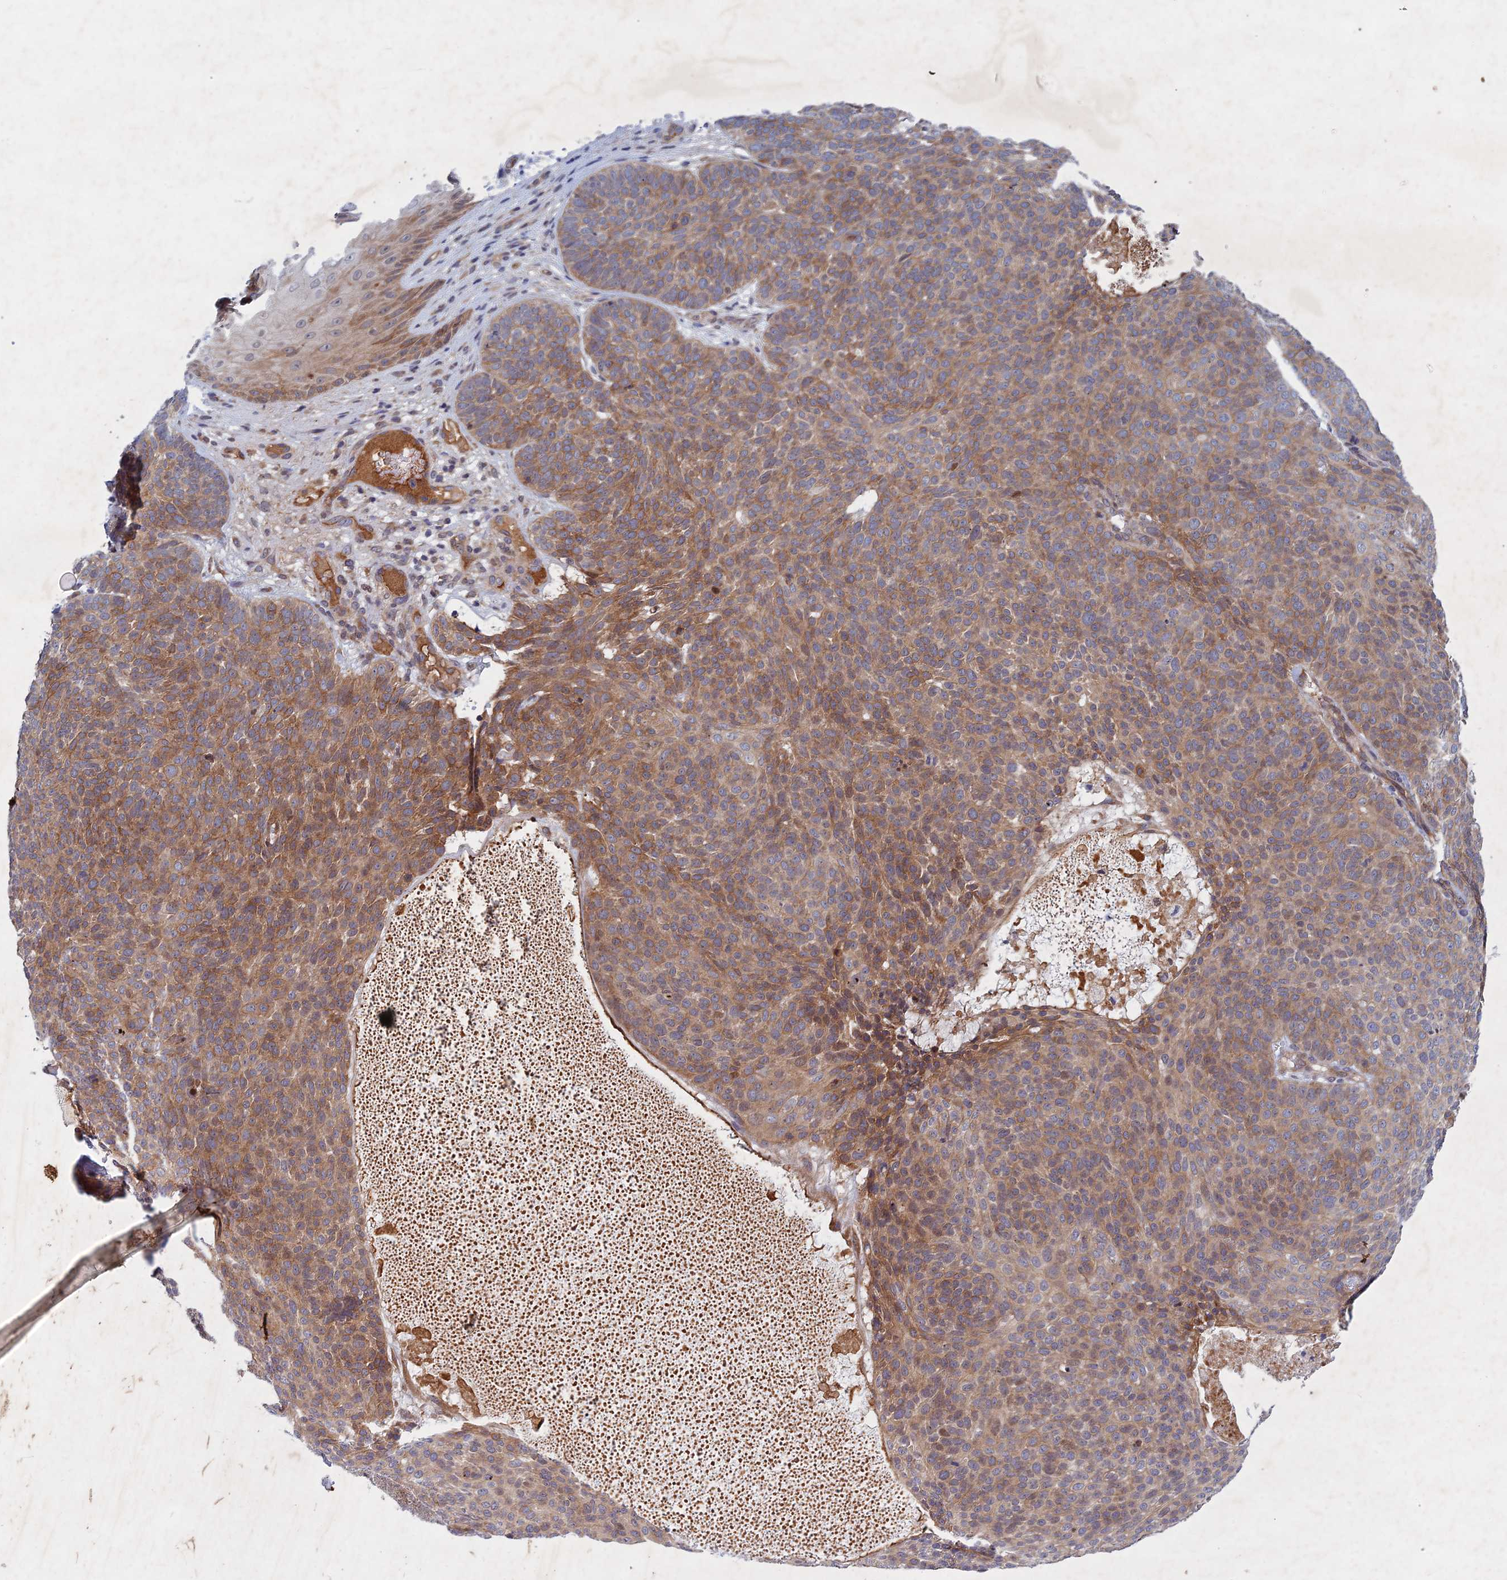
{"staining": {"intensity": "moderate", "quantity": ">75%", "location": "cytoplasmic/membranous"}, "tissue": "skin cancer", "cell_type": "Tumor cells", "image_type": "cancer", "snomed": [{"axis": "morphology", "description": "Basal cell carcinoma"}, {"axis": "topography", "description": "Skin"}], "caption": "This is a photomicrograph of immunohistochemistry (IHC) staining of basal cell carcinoma (skin), which shows moderate expression in the cytoplasmic/membranous of tumor cells.", "gene": "PTHLH", "patient": {"sex": "male", "age": 85}}